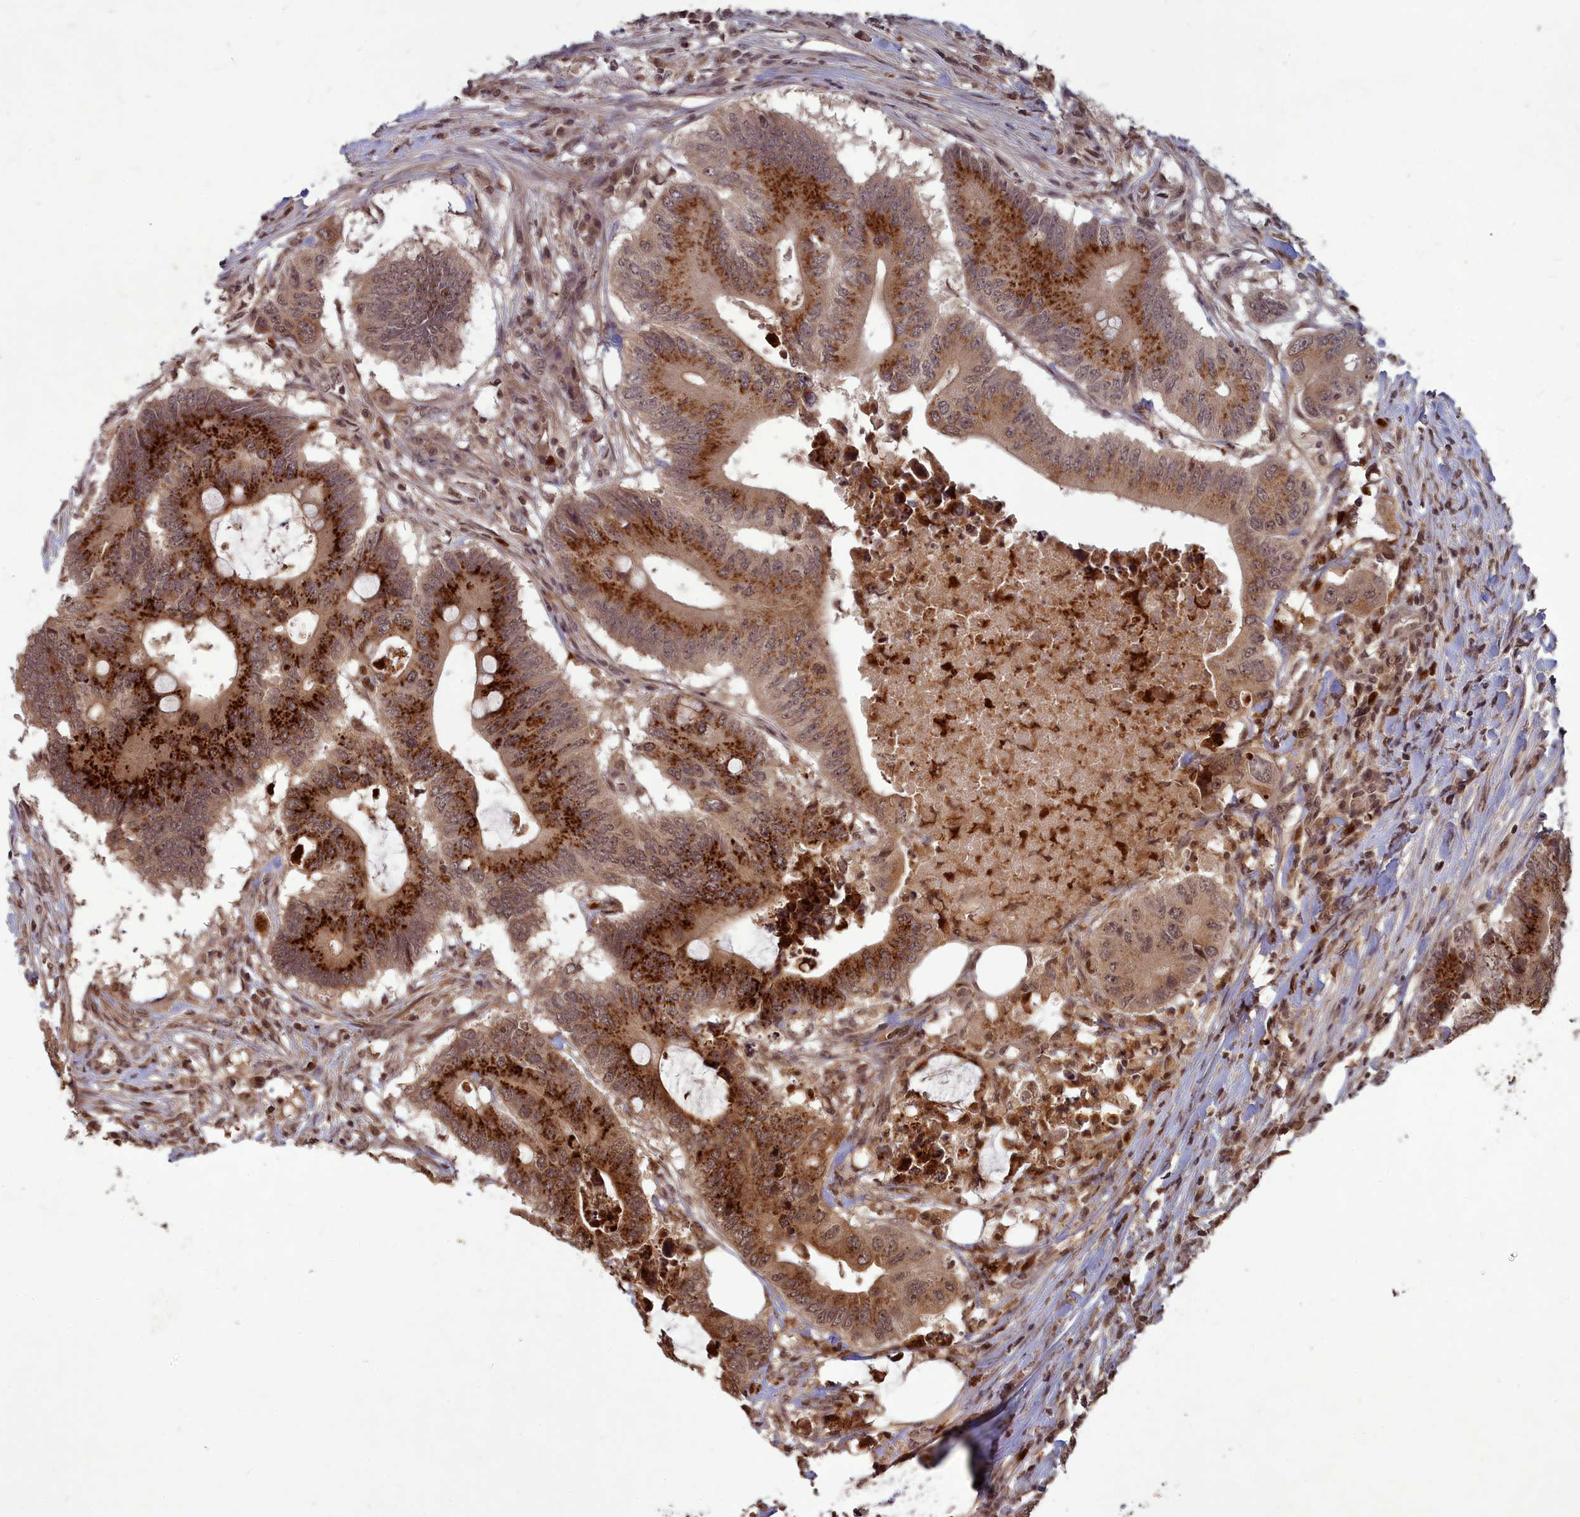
{"staining": {"intensity": "strong", "quantity": ">75%", "location": "cytoplasmic/membranous"}, "tissue": "colorectal cancer", "cell_type": "Tumor cells", "image_type": "cancer", "snomed": [{"axis": "morphology", "description": "Adenocarcinoma, NOS"}, {"axis": "topography", "description": "Colon"}], "caption": "Colorectal adenocarcinoma tissue demonstrates strong cytoplasmic/membranous staining in approximately >75% of tumor cells", "gene": "SRMS", "patient": {"sex": "male", "age": 71}}